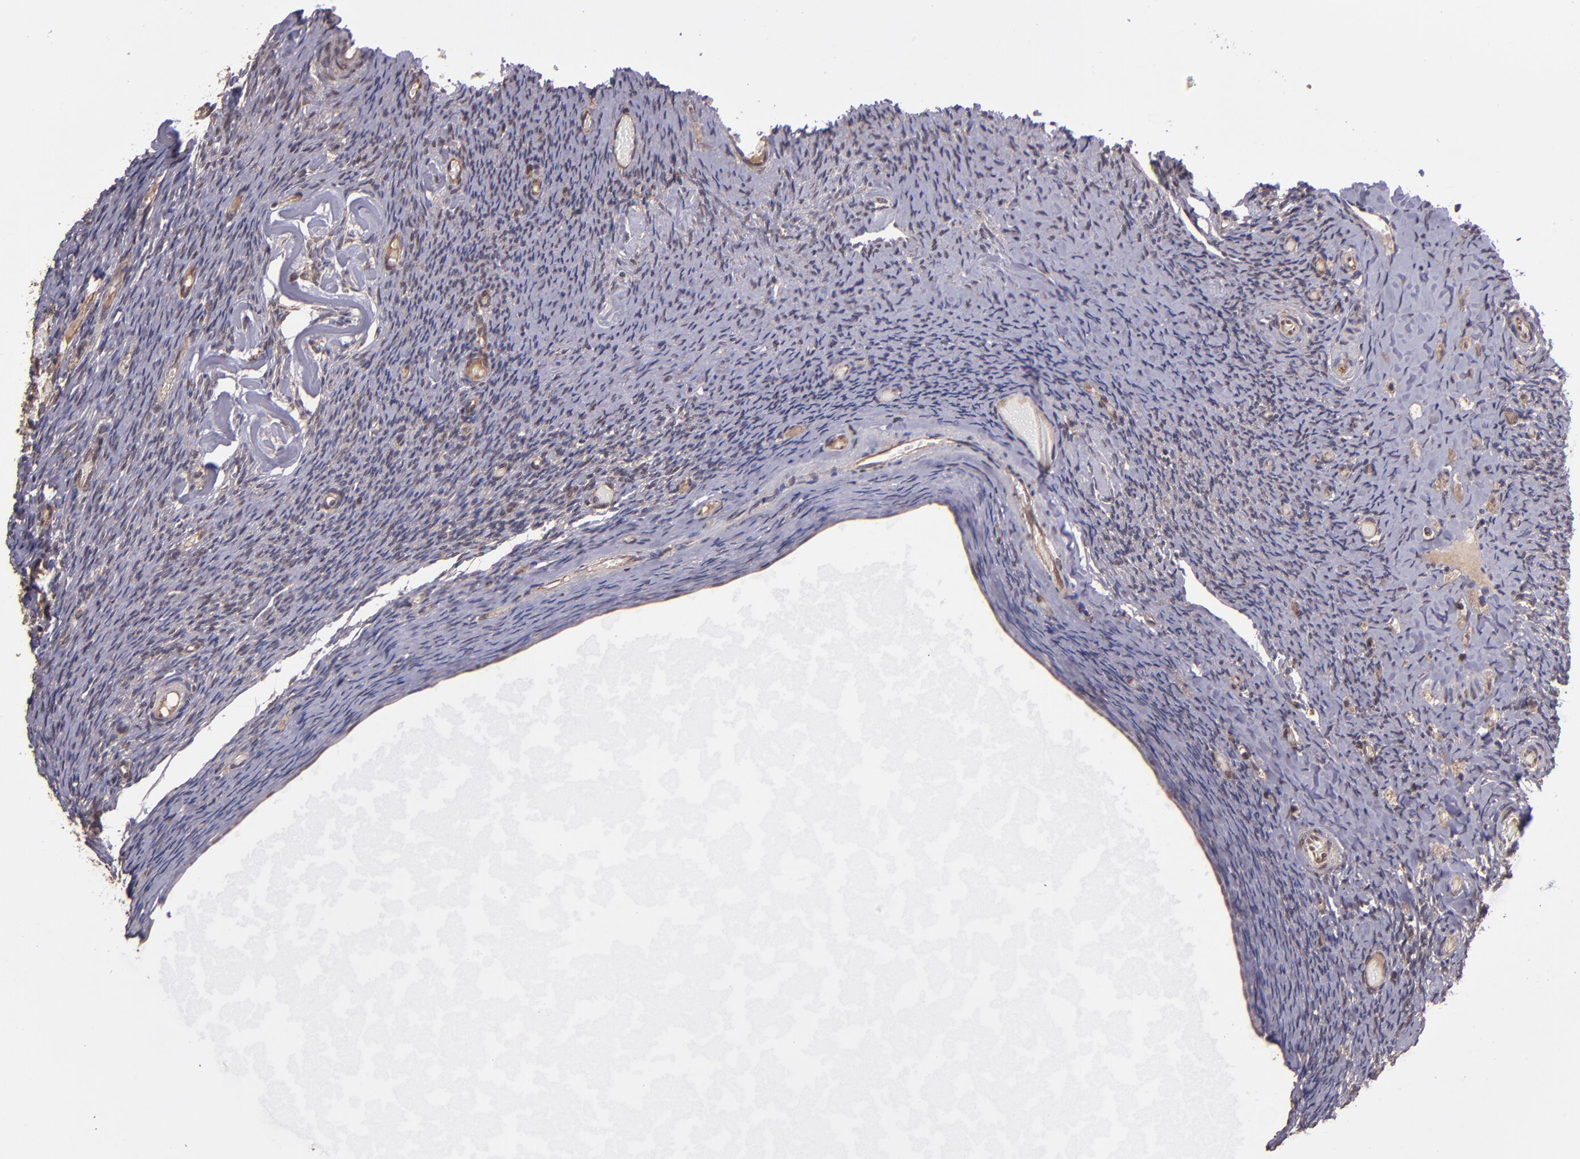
{"staining": {"intensity": "weak", "quantity": "25%-75%", "location": "cytoplasmic/membranous"}, "tissue": "ovary", "cell_type": "Ovarian stroma cells", "image_type": "normal", "snomed": [{"axis": "morphology", "description": "Normal tissue, NOS"}, {"axis": "topography", "description": "Ovary"}], "caption": "The histopathology image reveals immunohistochemical staining of unremarkable ovary. There is weak cytoplasmic/membranous staining is seen in about 25%-75% of ovarian stroma cells. (DAB = brown stain, brightfield microscopy at high magnification).", "gene": "USP51", "patient": {"sex": "female", "age": 60}}